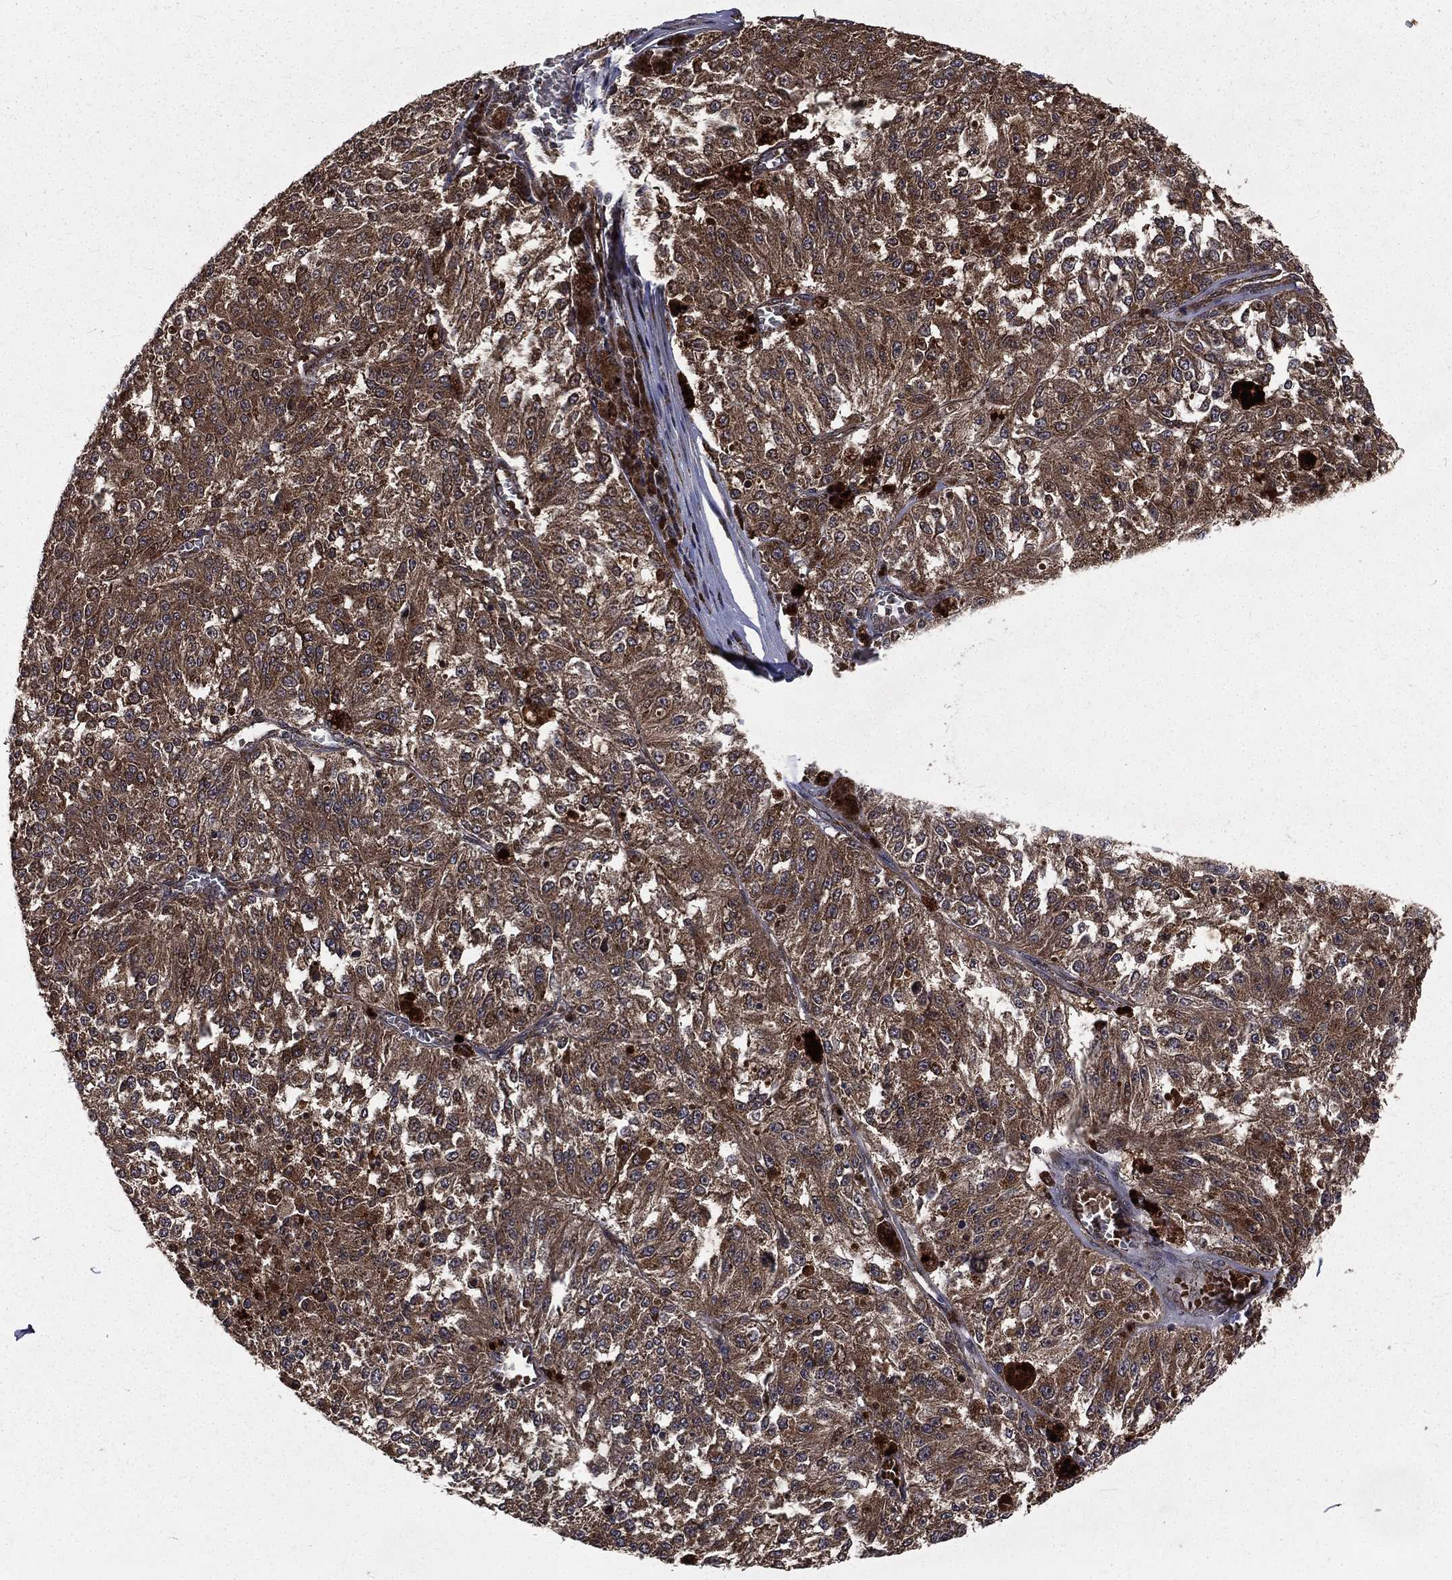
{"staining": {"intensity": "moderate", "quantity": ">75%", "location": "cytoplasmic/membranous"}, "tissue": "melanoma", "cell_type": "Tumor cells", "image_type": "cancer", "snomed": [{"axis": "morphology", "description": "Malignant melanoma, Metastatic site"}, {"axis": "topography", "description": "Lymph node"}], "caption": "This image demonstrates malignant melanoma (metastatic site) stained with immunohistochemistry to label a protein in brown. The cytoplasmic/membranous of tumor cells show moderate positivity for the protein. Nuclei are counter-stained blue.", "gene": "LENG8", "patient": {"sex": "female", "age": 64}}